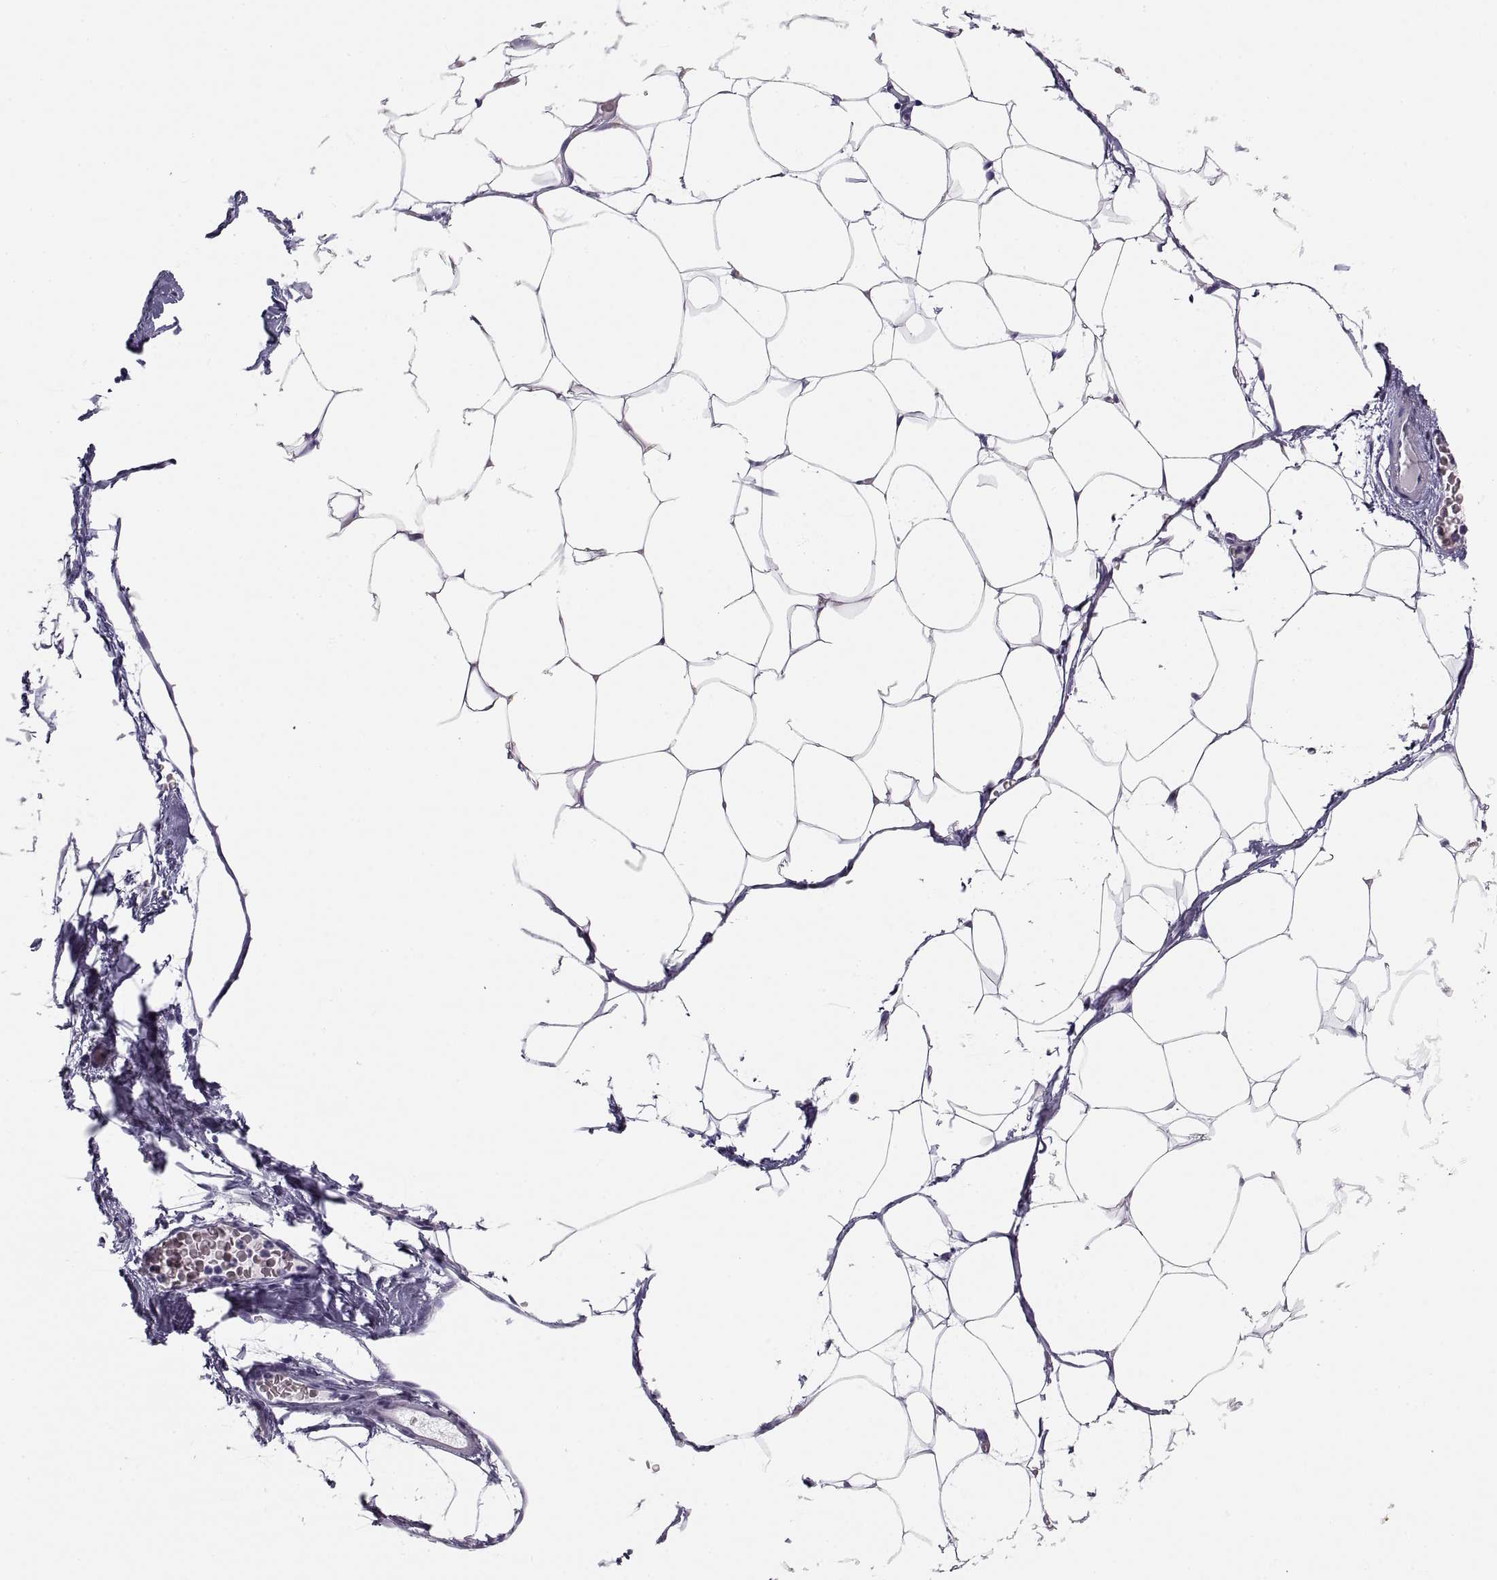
{"staining": {"intensity": "negative", "quantity": "none", "location": "none"}, "tissue": "adipose tissue", "cell_type": "Adipocytes", "image_type": "normal", "snomed": [{"axis": "morphology", "description": "Normal tissue, NOS"}, {"axis": "topography", "description": "Adipose tissue"}], "caption": "DAB immunohistochemical staining of normal human adipose tissue shows no significant expression in adipocytes. (DAB immunohistochemistry visualized using brightfield microscopy, high magnification).", "gene": "MAGEB2", "patient": {"sex": "male", "age": 57}}